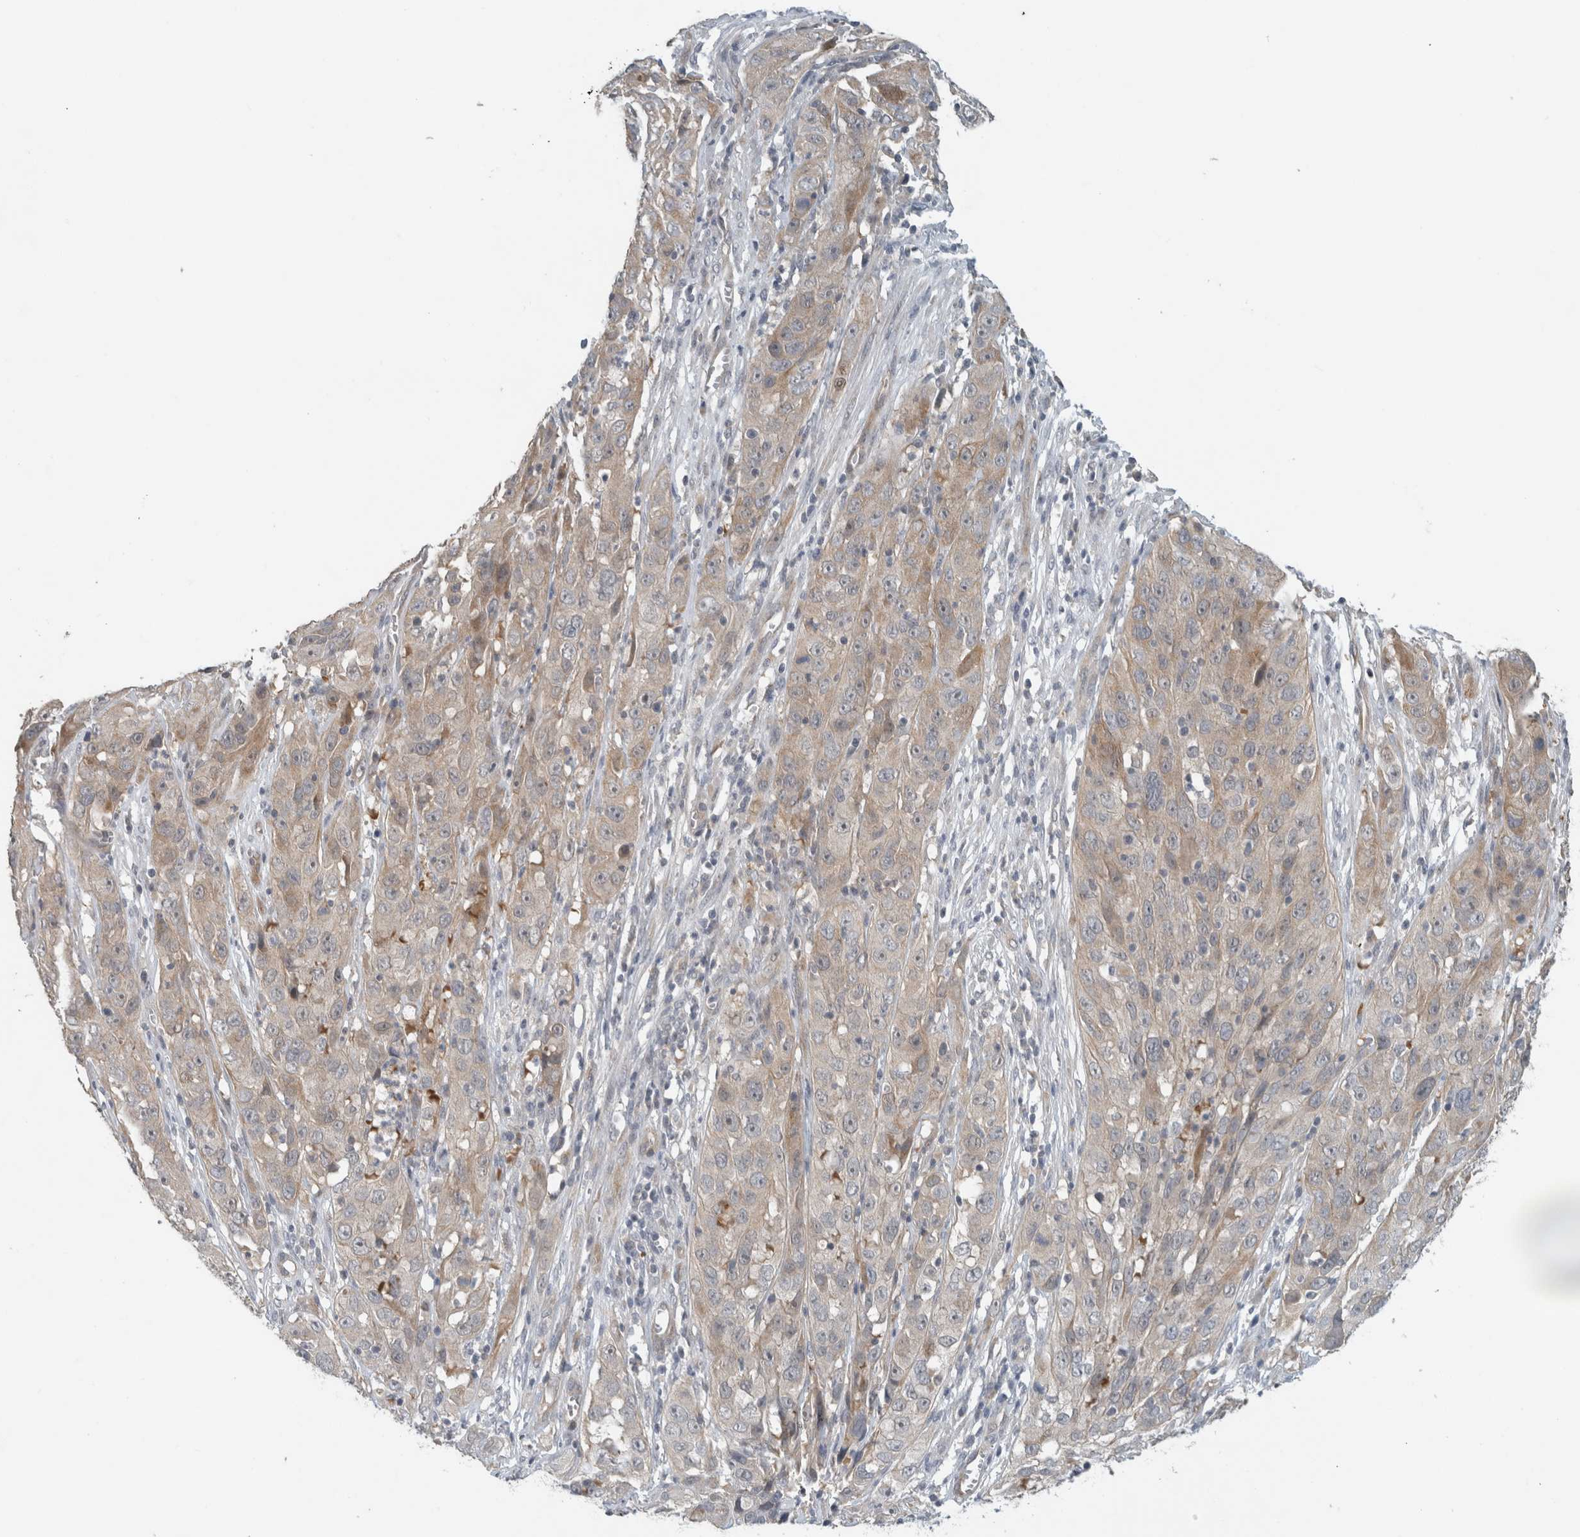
{"staining": {"intensity": "weak", "quantity": "<25%", "location": "cytoplasmic/membranous"}, "tissue": "cervical cancer", "cell_type": "Tumor cells", "image_type": "cancer", "snomed": [{"axis": "morphology", "description": "Squamous cell carcinoma, NOS"}, {"axis": "topography", "description": "Cervix"}], "caption": "Immunohistochemistry (IHC) micrograph of neoplastic tissue: human cervical squamous cell carcinoma stained with DAB (3,3'-diaminobenzidine) exhibits no significant protein expression in tumor cells. (Stains: DAB (3,3'-diaminobenzidine) immunohistochemistry (IHC) with hematoxylin counter stain, Microscopy: brightfield microscopy at high magnification).", "gene": "ERCC6L2", "patient": {"sex": "female", "age": 32}}